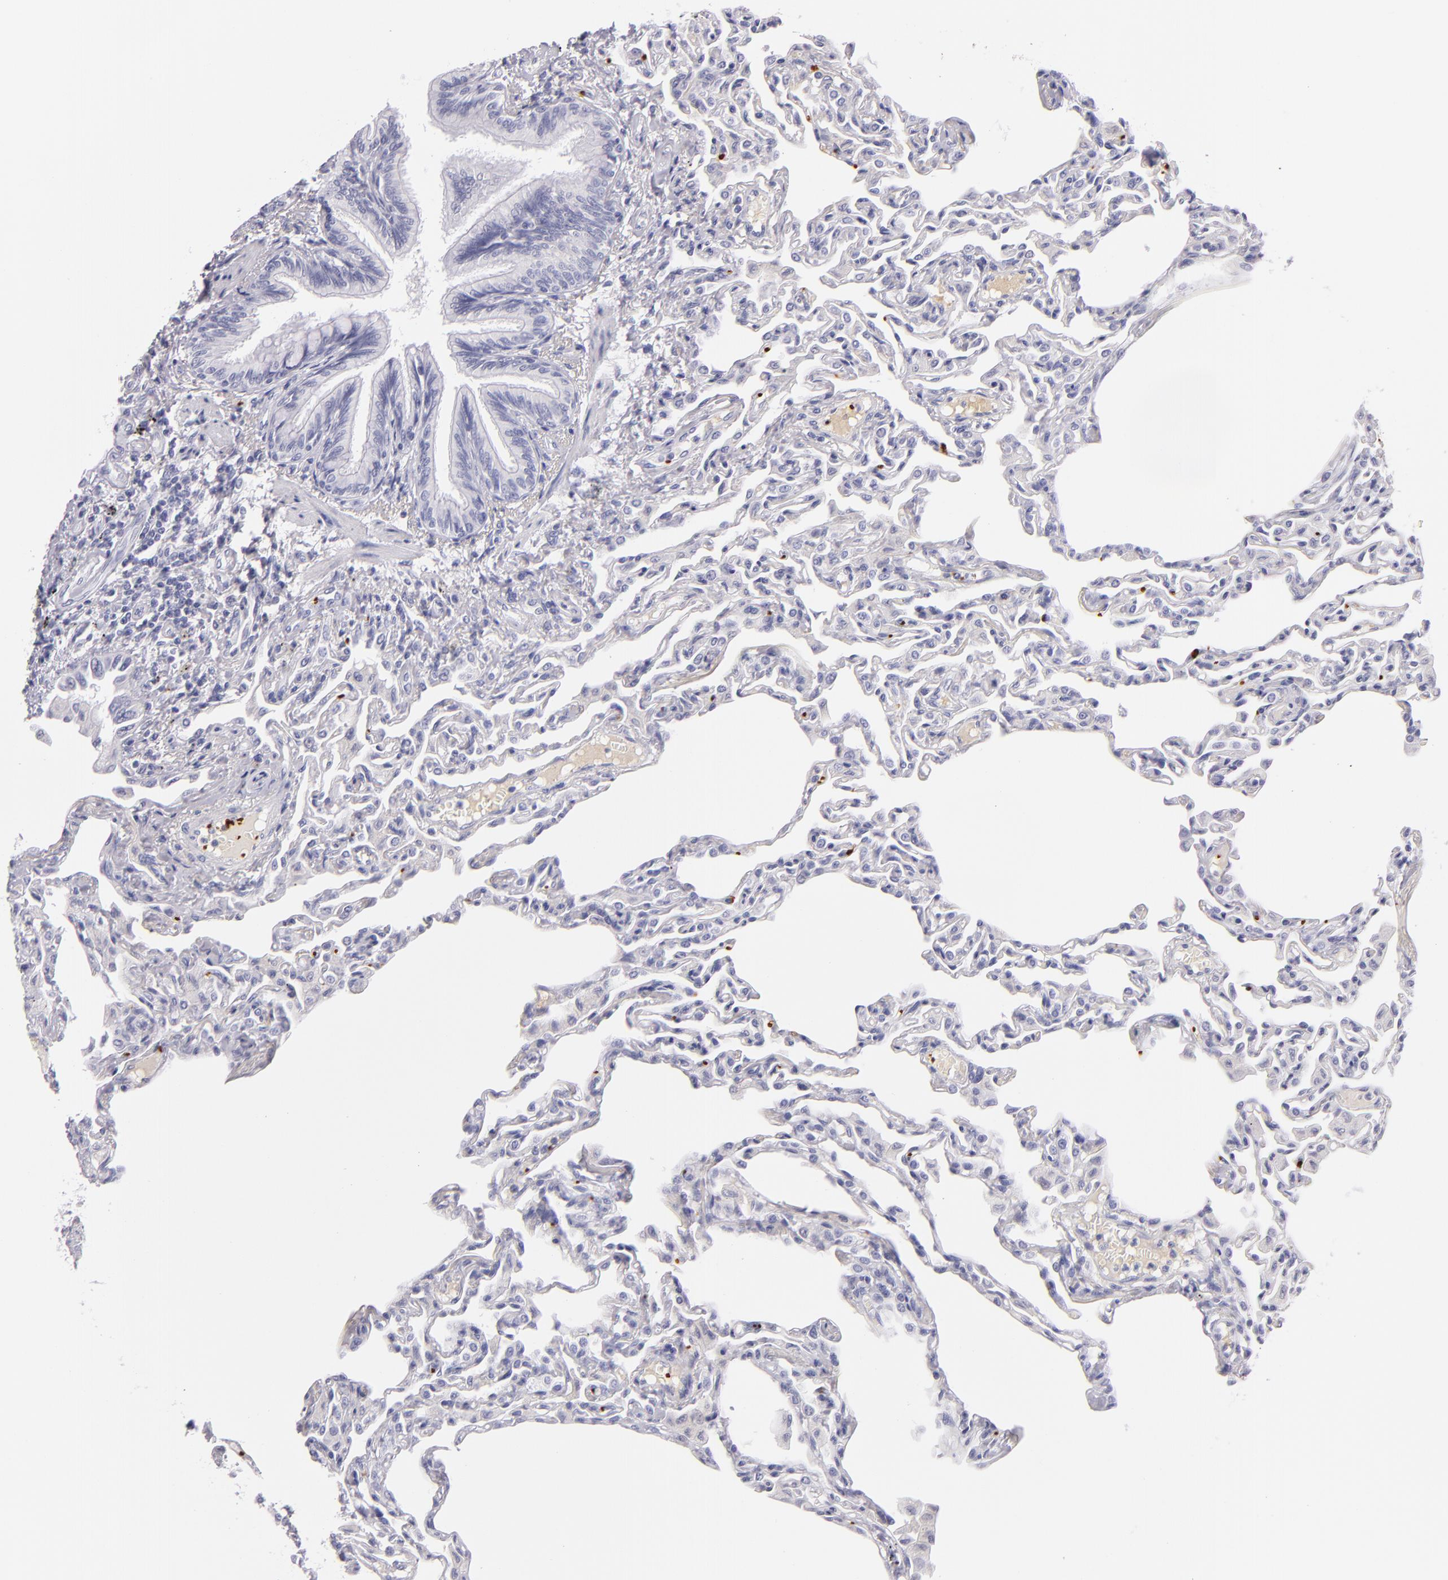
{"staining": {"intensity": "negative", "quantity": "none", "location": "none"}, "tissue": "lung", "cell_type": "Alveolar cells", "image_type": "normal", "snomed": [{"axis": "morphology", "description": "Normal tissue, NOS"}, {"axis": "topography", "description": "Lung"}], "caption": "Lung stained for a protein using immunohistochemistry demonstrates no positivity alveolar cells.", "gene": "GP1BA", "patient": {"sex": "female", "age": 49}}